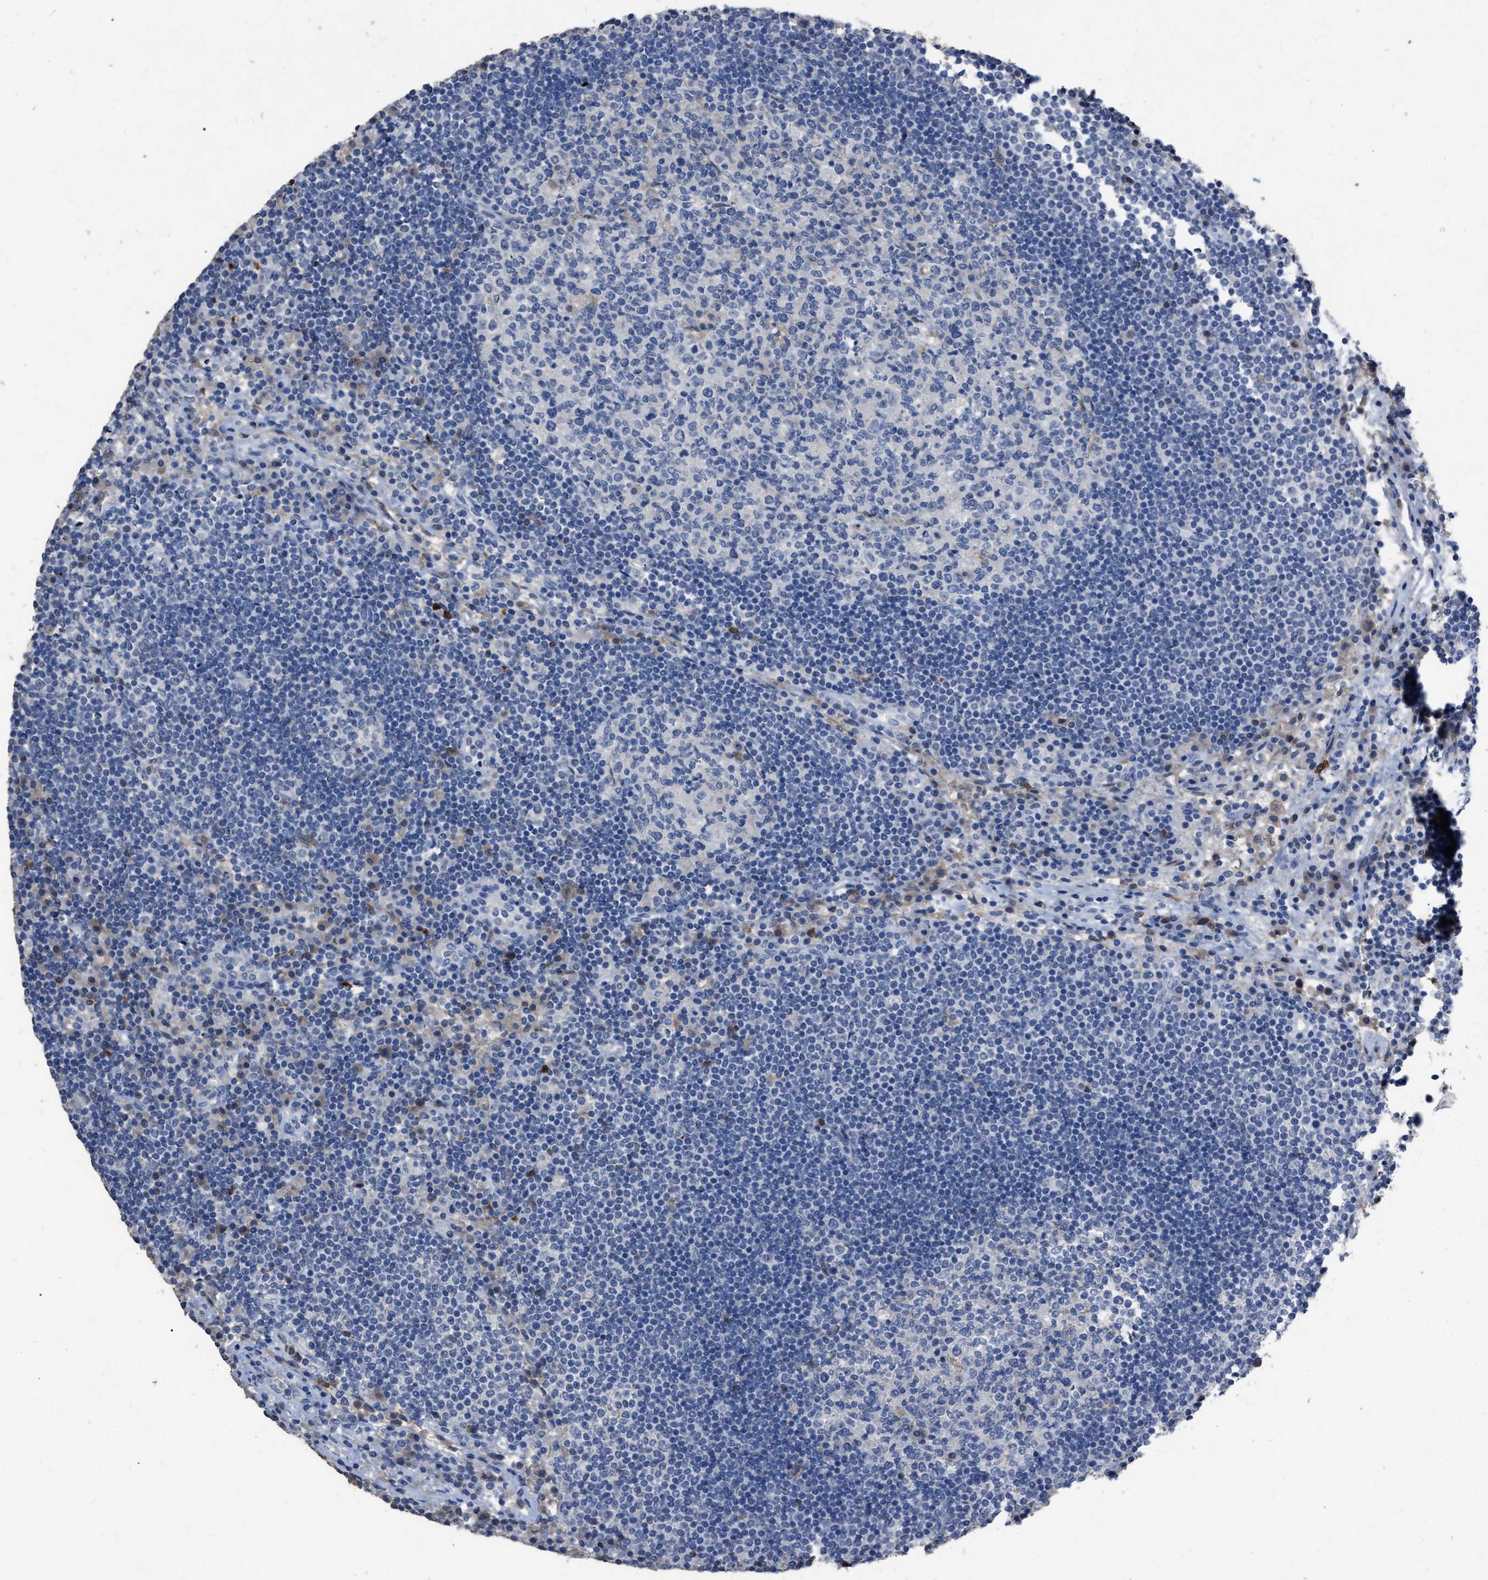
{"staining": {"intensity": "negative", "quantity": "none", "location": "none"}, "tissue": "lymph node", "cell_type": "Germinal center cells", "image_type": "normal", "snomed": [{"axis": "morphology", "description": "Normal tissue, NOS"}, {"axis": "topography", "description": "Lymph node"}], "caption": "Germinal center cells are negative for brown protein staining in normal lymph node. (Immunohistochemistry, brightfield microscopy, high magnification).", "gene": "HABP2", "patient": {"sex": "female", "age": 53}}